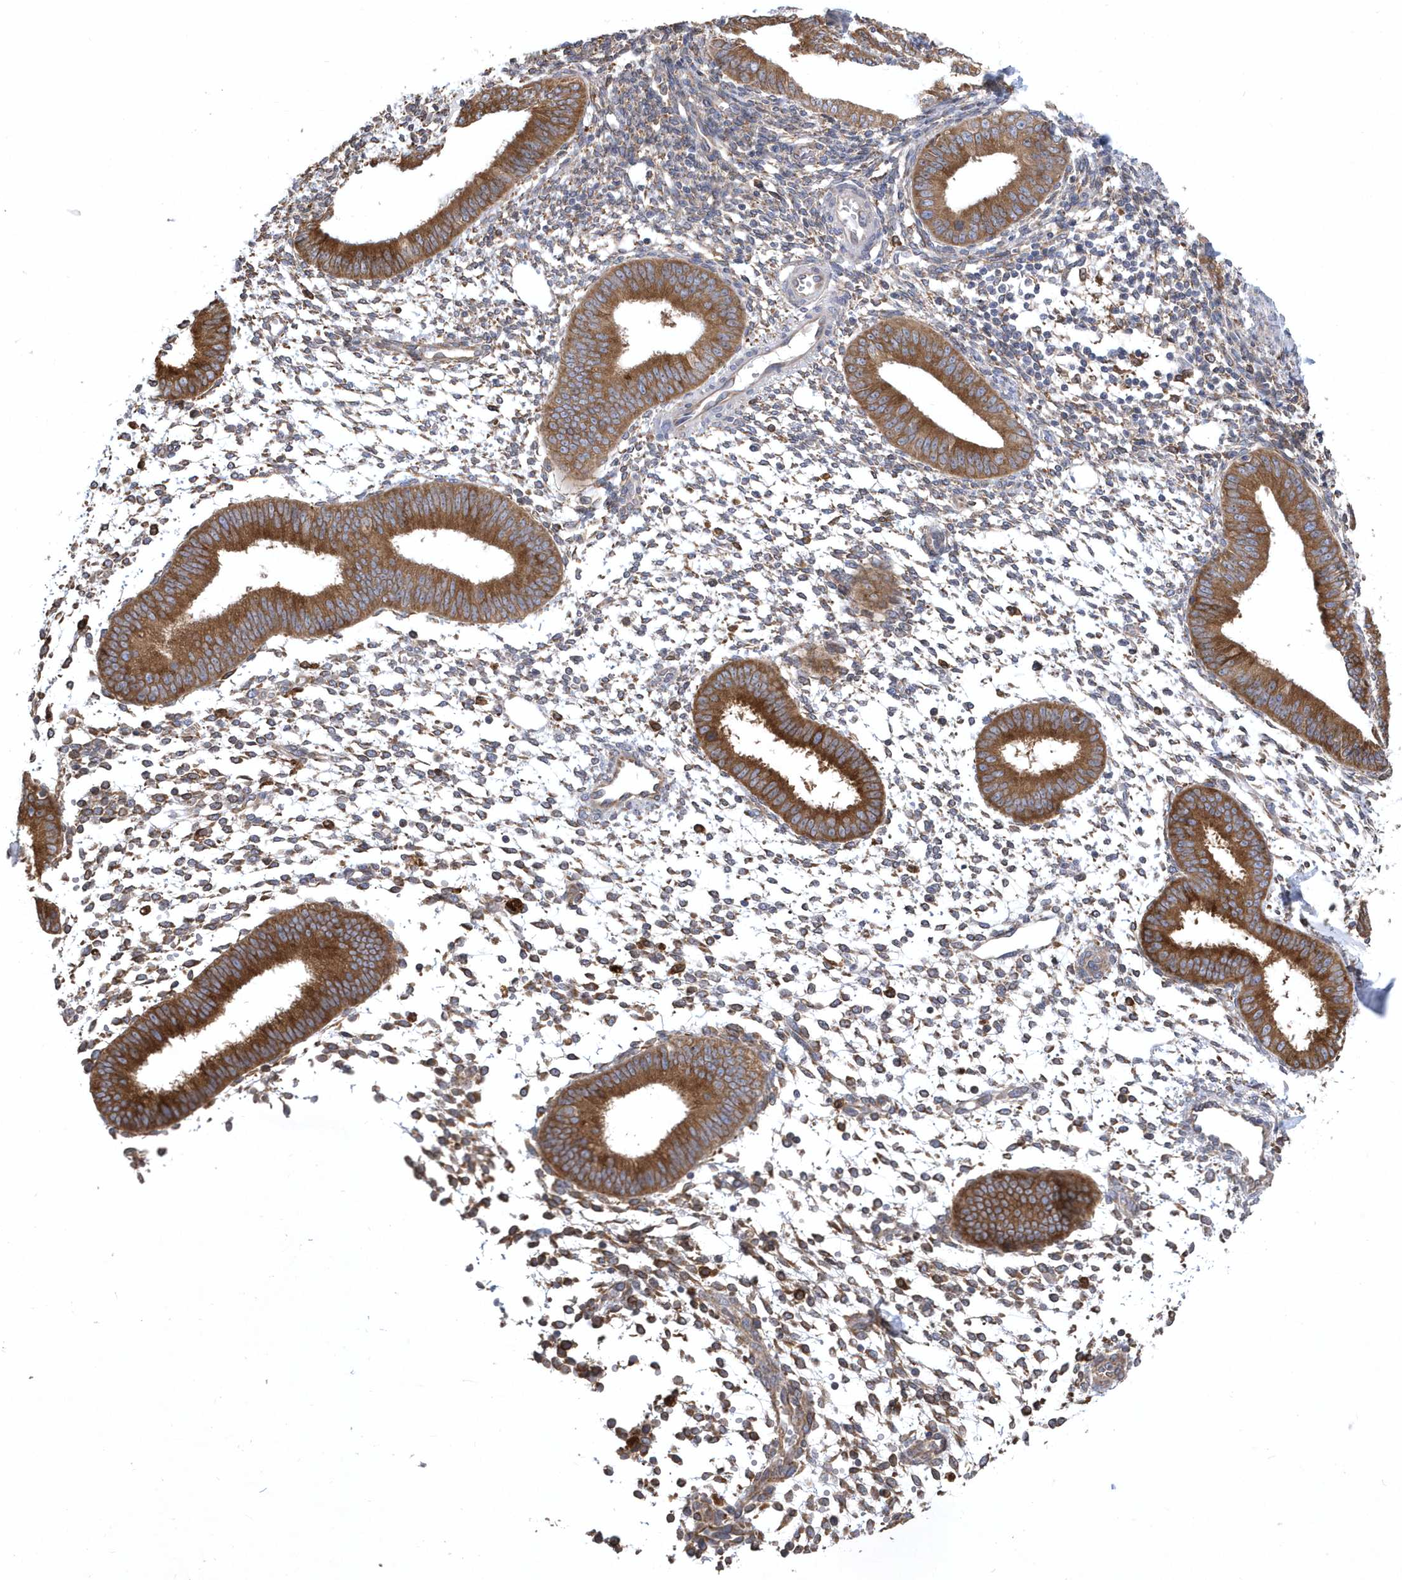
{"staining": {"intensity": "moderate", "quantity": "25%-75%", "location": "cytoplasmic/membranous"}, "tissue": "endometrium", "cell_type": "Cells in endometrial stroma", "image_type": "normal", "snomed": [{"axis": "morphology", "description": "Normal tissue, NOS"}, {"axis": "topography", "description": "Uterus"}, {"axis": "topography", "description": "Endometrium"}], "caption": "This histopathology image demonstrates normal endometrium stained with immunohistochemistry (IHC) to label a protein in brown. The cytoplasmic/membranous of cells in endometrial stroma show moderate positivity for the protein. Nuclei are counter-stained blue.", "gene": "VAMP7", "patient": {"sex": "female", "age": 48}}